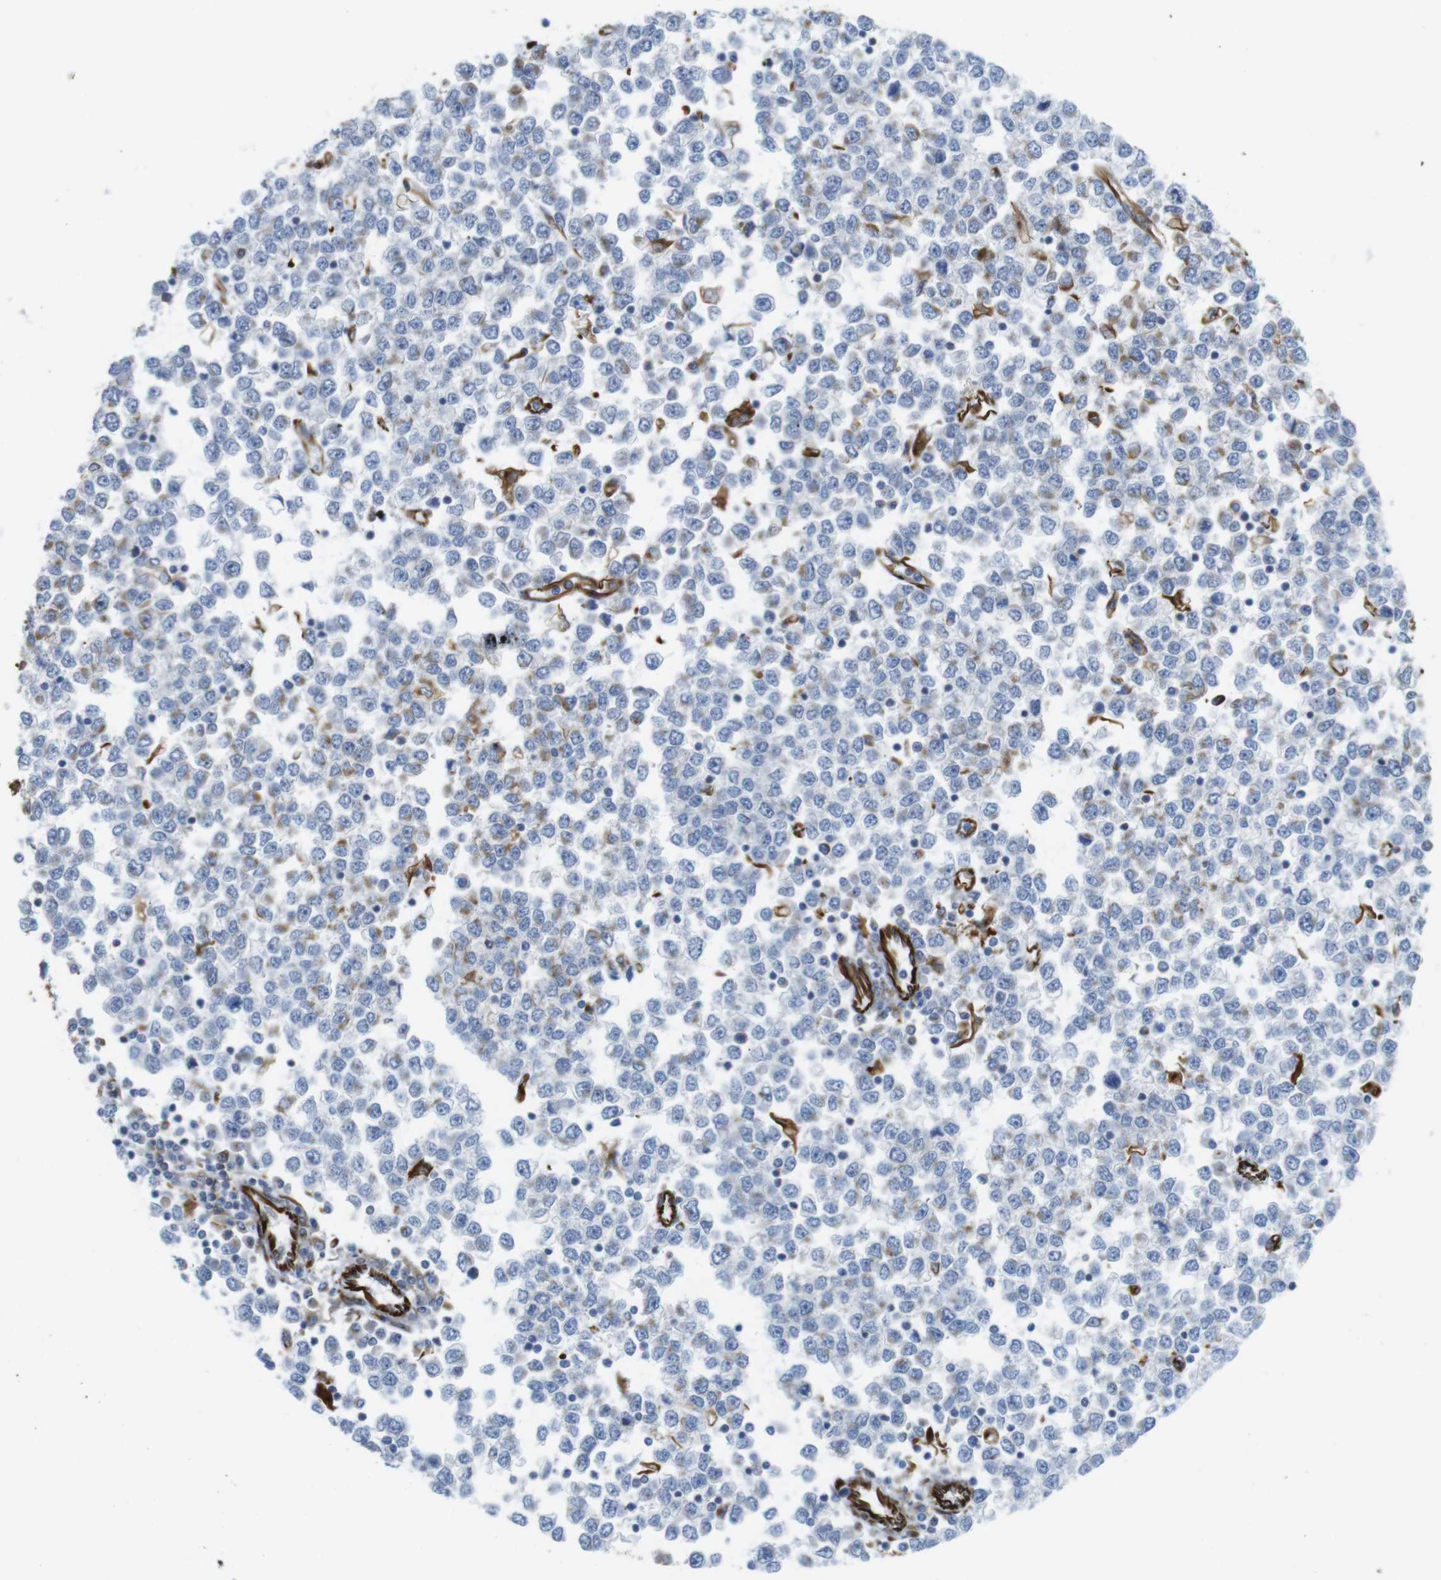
{"staining": {"intensity": "negative", "quantity": "none", "location": "none"}, "tissue": "testis cancer", "cell_type": "Tumor cells", "image_type": "cancer", "snomed": [{"axis": "morphology", "description": "Seminoma, NOS"}, {"axis": "topography", "description": "Testis"}], "caption": "The photomicrograph demonstrates no significant positivity in tumor cells of seminoma (testis).", "gene": "RALGPS1", "patient": {"sex": "male", "age": 65}}